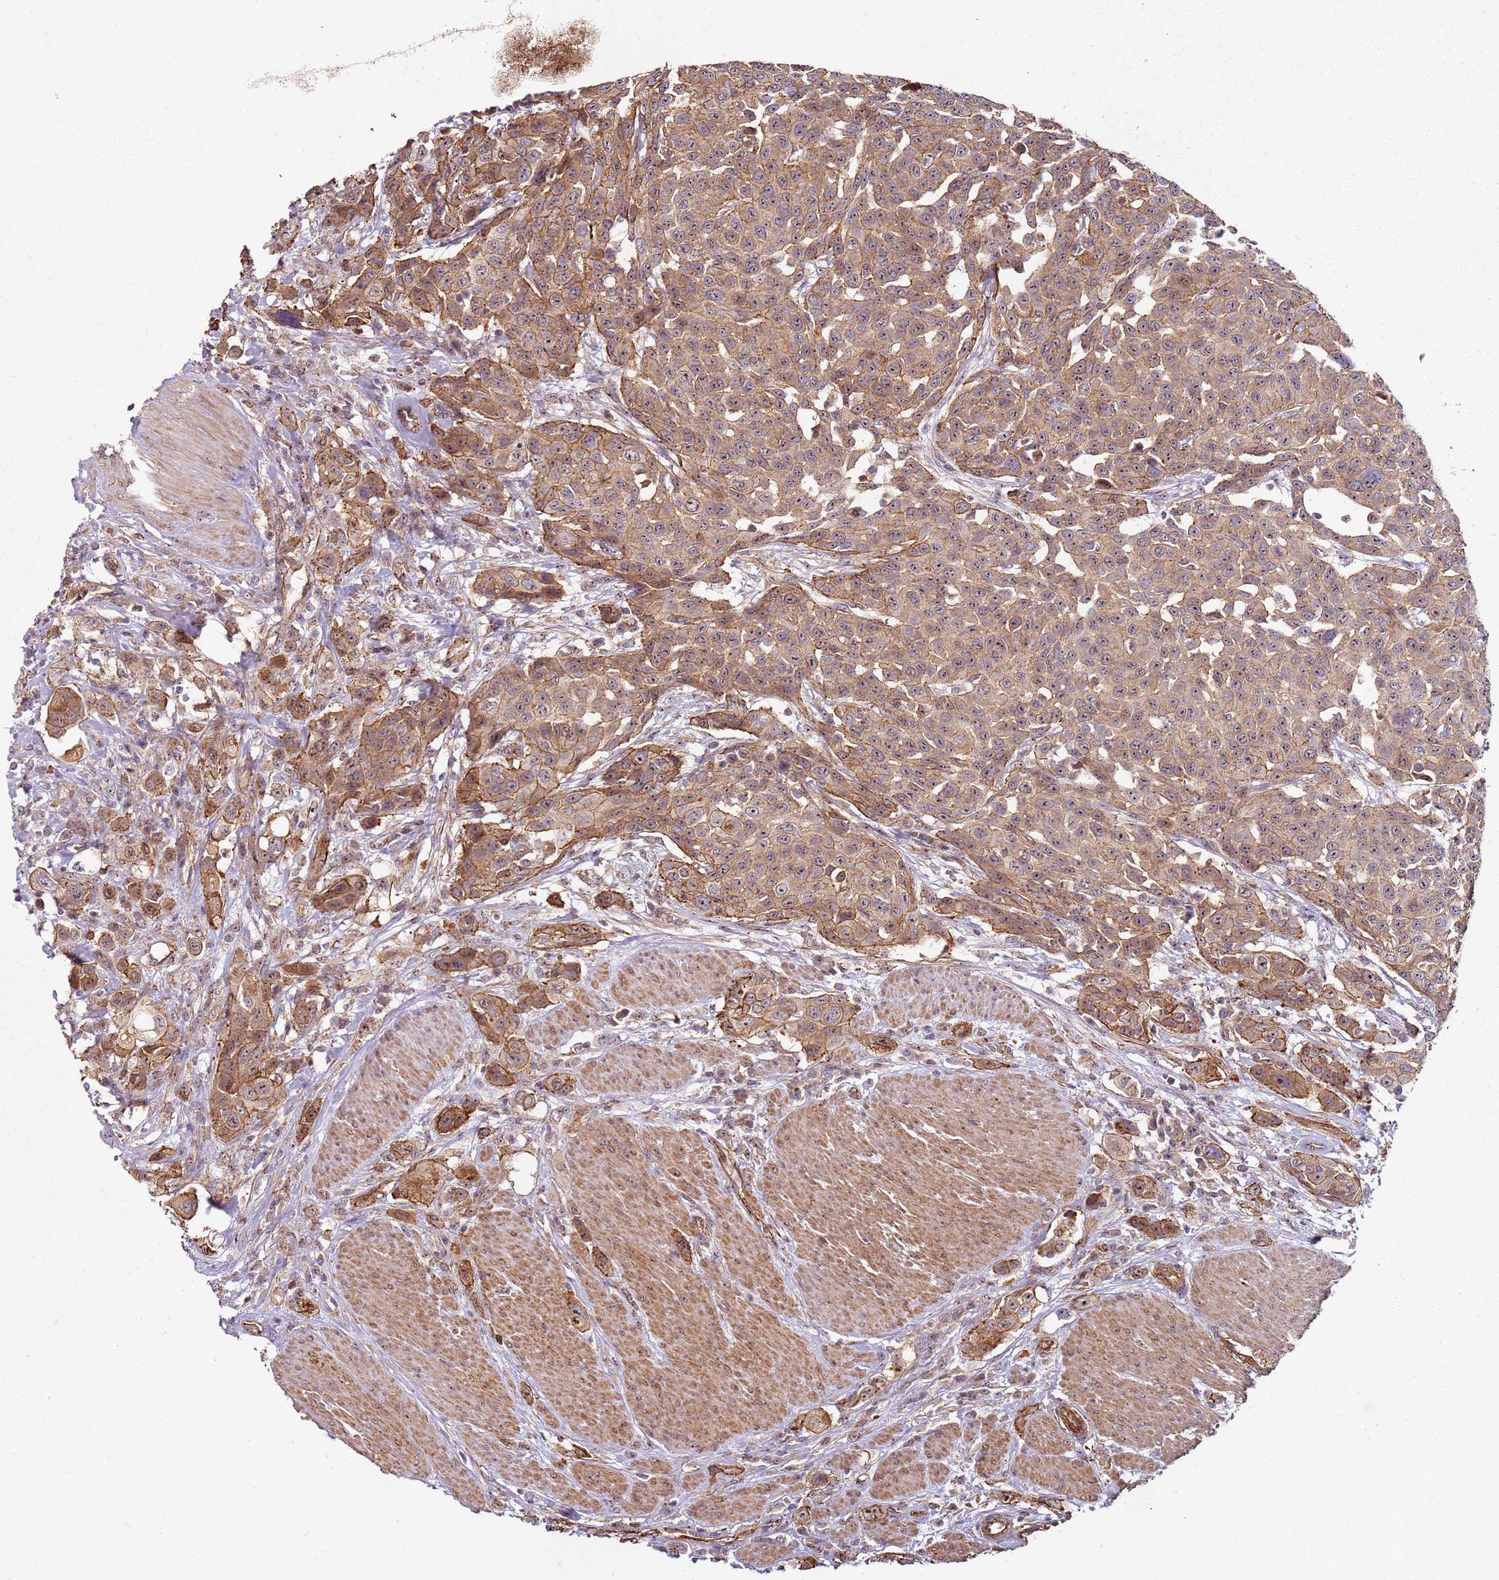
{"staining": {"intensity": "moderate", "quantity": ">75%", "location": "cytoplasmic/membranous,nuclear"}, "tissue": "urothelial cancer", "cell_type": "Tumor cells", "image_type": "cancer", "snomed": [{"axis": "morphology", "description": "Urothelial carcinoma, High grade"}, {"axis": "topography", "description": "Urinary bladder"}], "caption": "The photomicrograph shows staining of urothelial cancer, revealing moderate cytoplasmic/membranous and nuclear protein staining (brown color) within tumor cells.", "gene": "C2CD4B", "patient": {"sex": "male", "age": 50}}